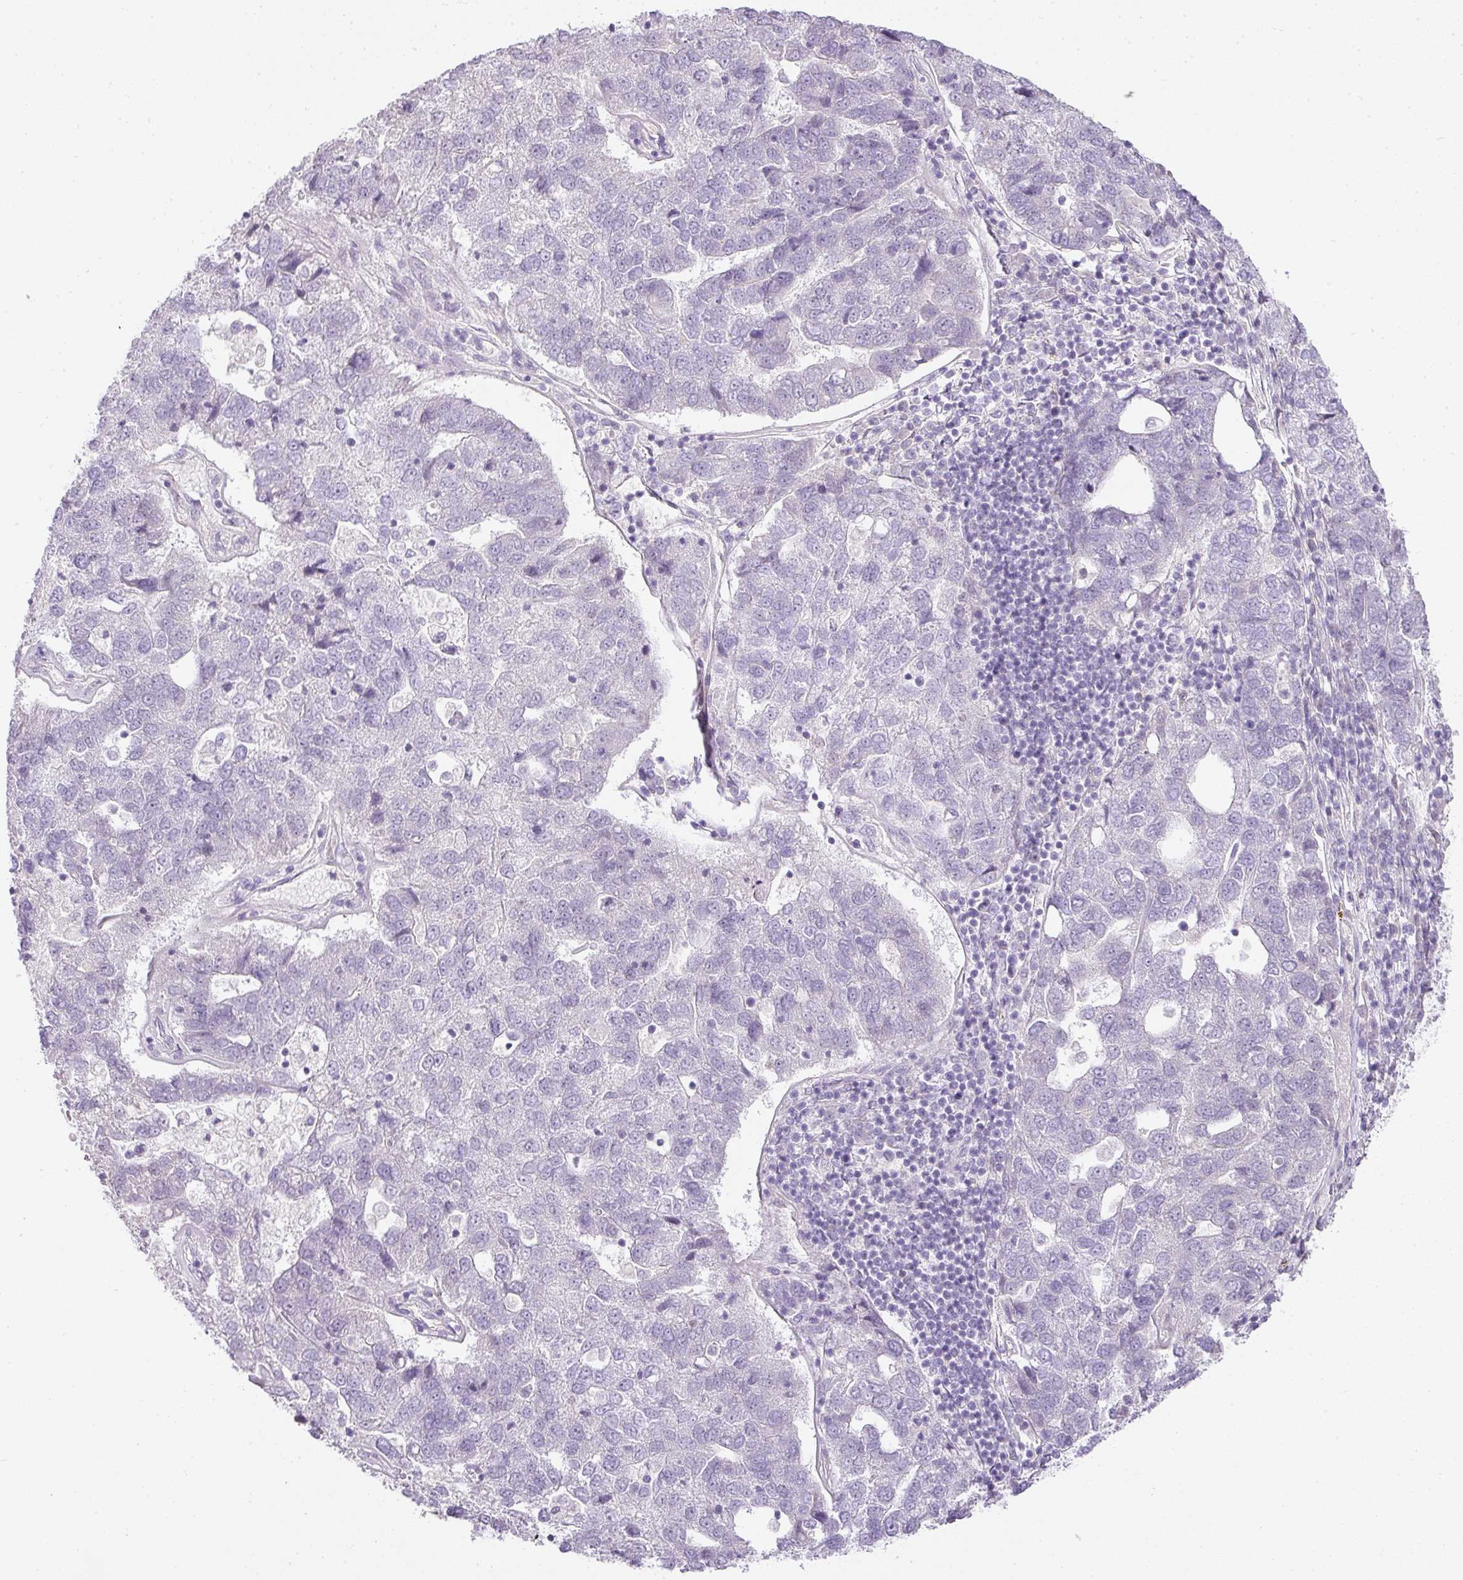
{"staining": {"intensity": "negative", "quantity": "none", "location": "none"}, "tissue": "pancreatic cancer", "cell_type": "Tumor cells", "image_type": "cancer", "snomed": [{"axis": "morphology", "description": "Adenocarcinoma, NOS"}, {"axis": "topography", "description": "Pancreas"}], "caption": "This image is of pancreatic adenocarcinoma stained with IHC to label a protein in brown with the nuclei are counter-stained blue. There is no staining in tumor cells.", "gene": "RAX2", "patient": {"sex": "female", "age": 61}}